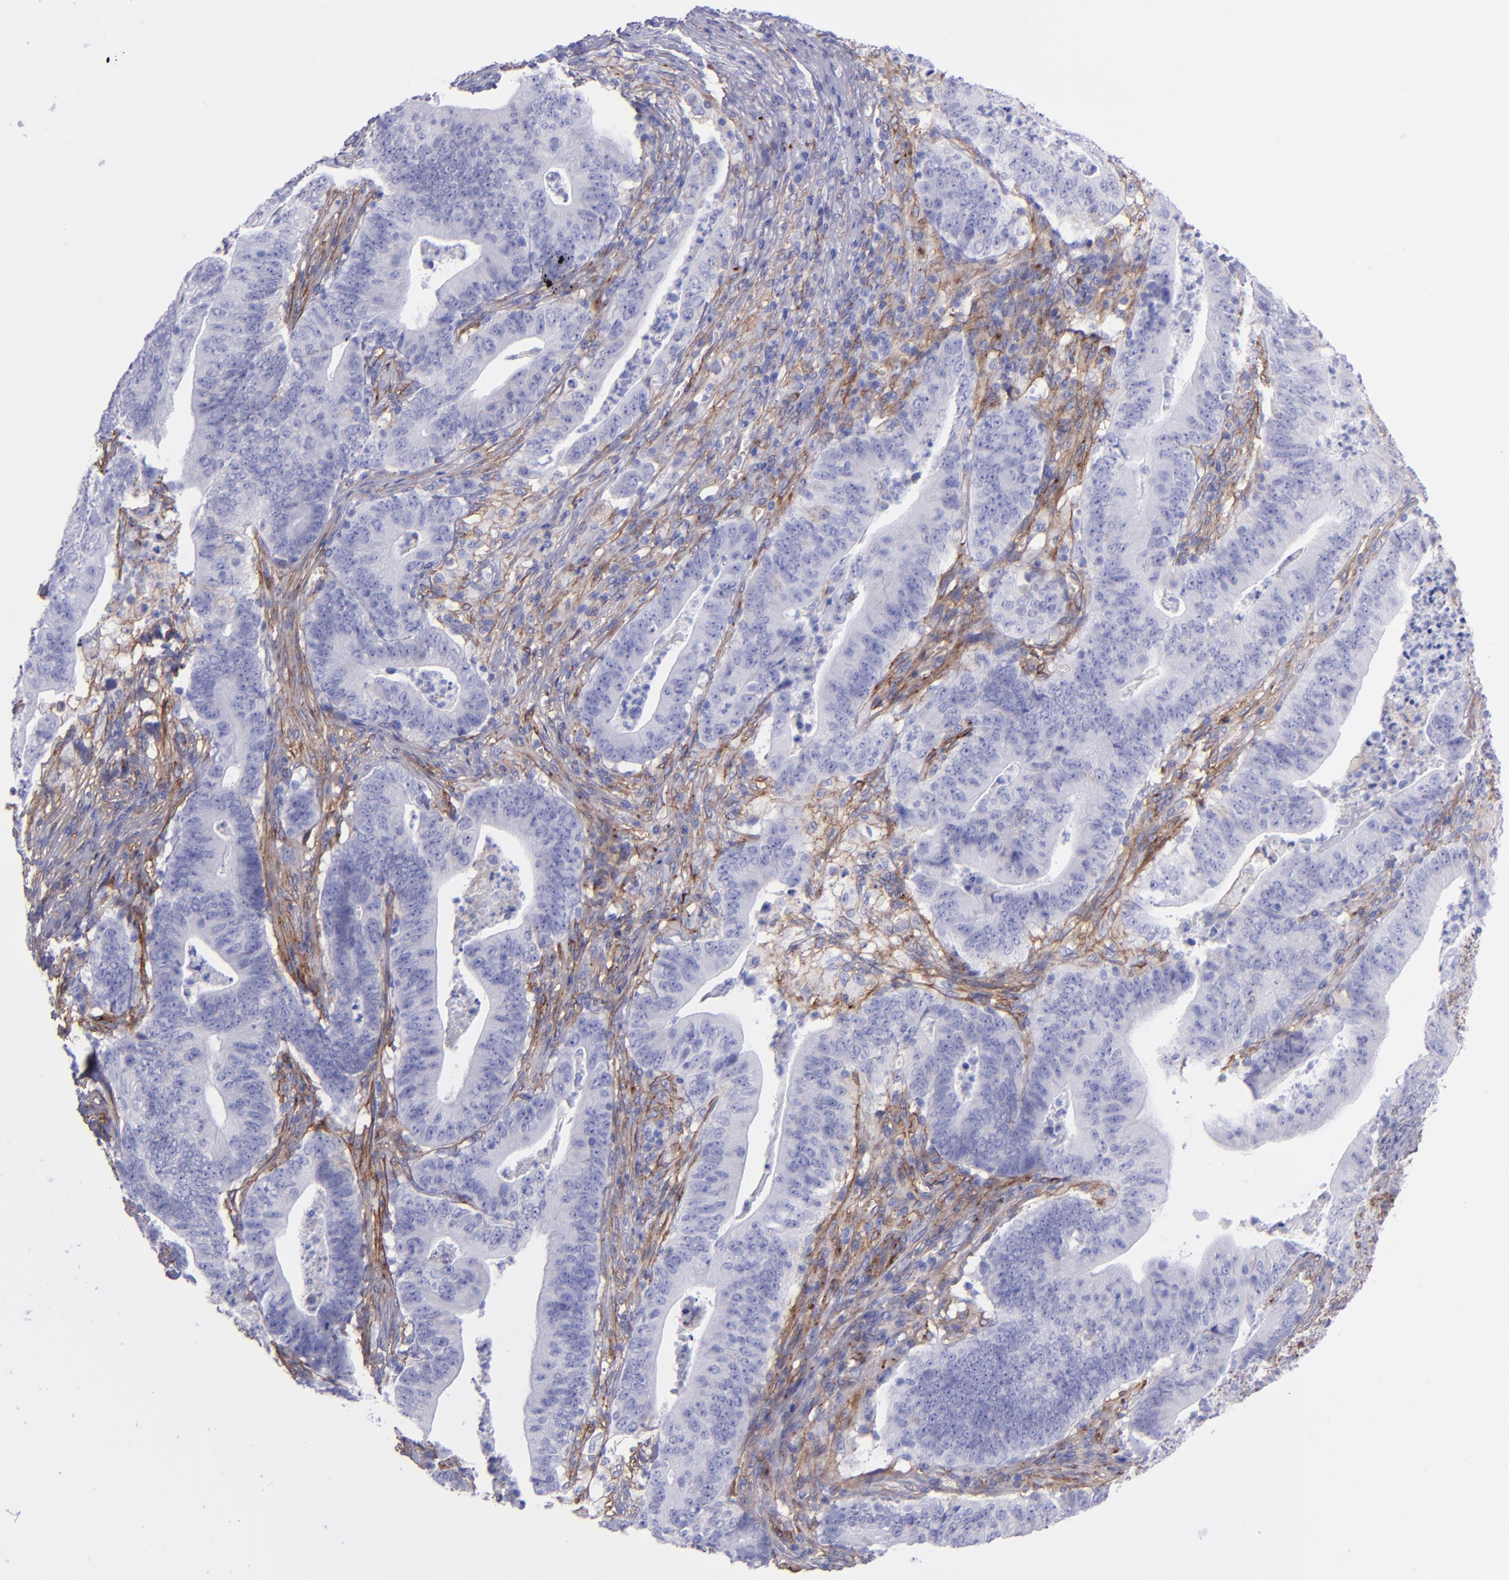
{"staining": {"intensity": "negative", "quantity": "none", "location": "none"}, "tissue": "stomach cancer", "cell_type": "Tumor cells", "image_type": "cancer", "snomed": [{"axis": "morphology", "description": "Adenocarcinoma, NOS"}, {"axis": "topography", "description": "Stomach, lower"}], "caption": "Adenocarcinoma (stomach) was stained to show a protein in brown. There is no significant expression in tumor cells.", "gene": "ITGAV", "patient": {"sex": "female", "age": 86}}